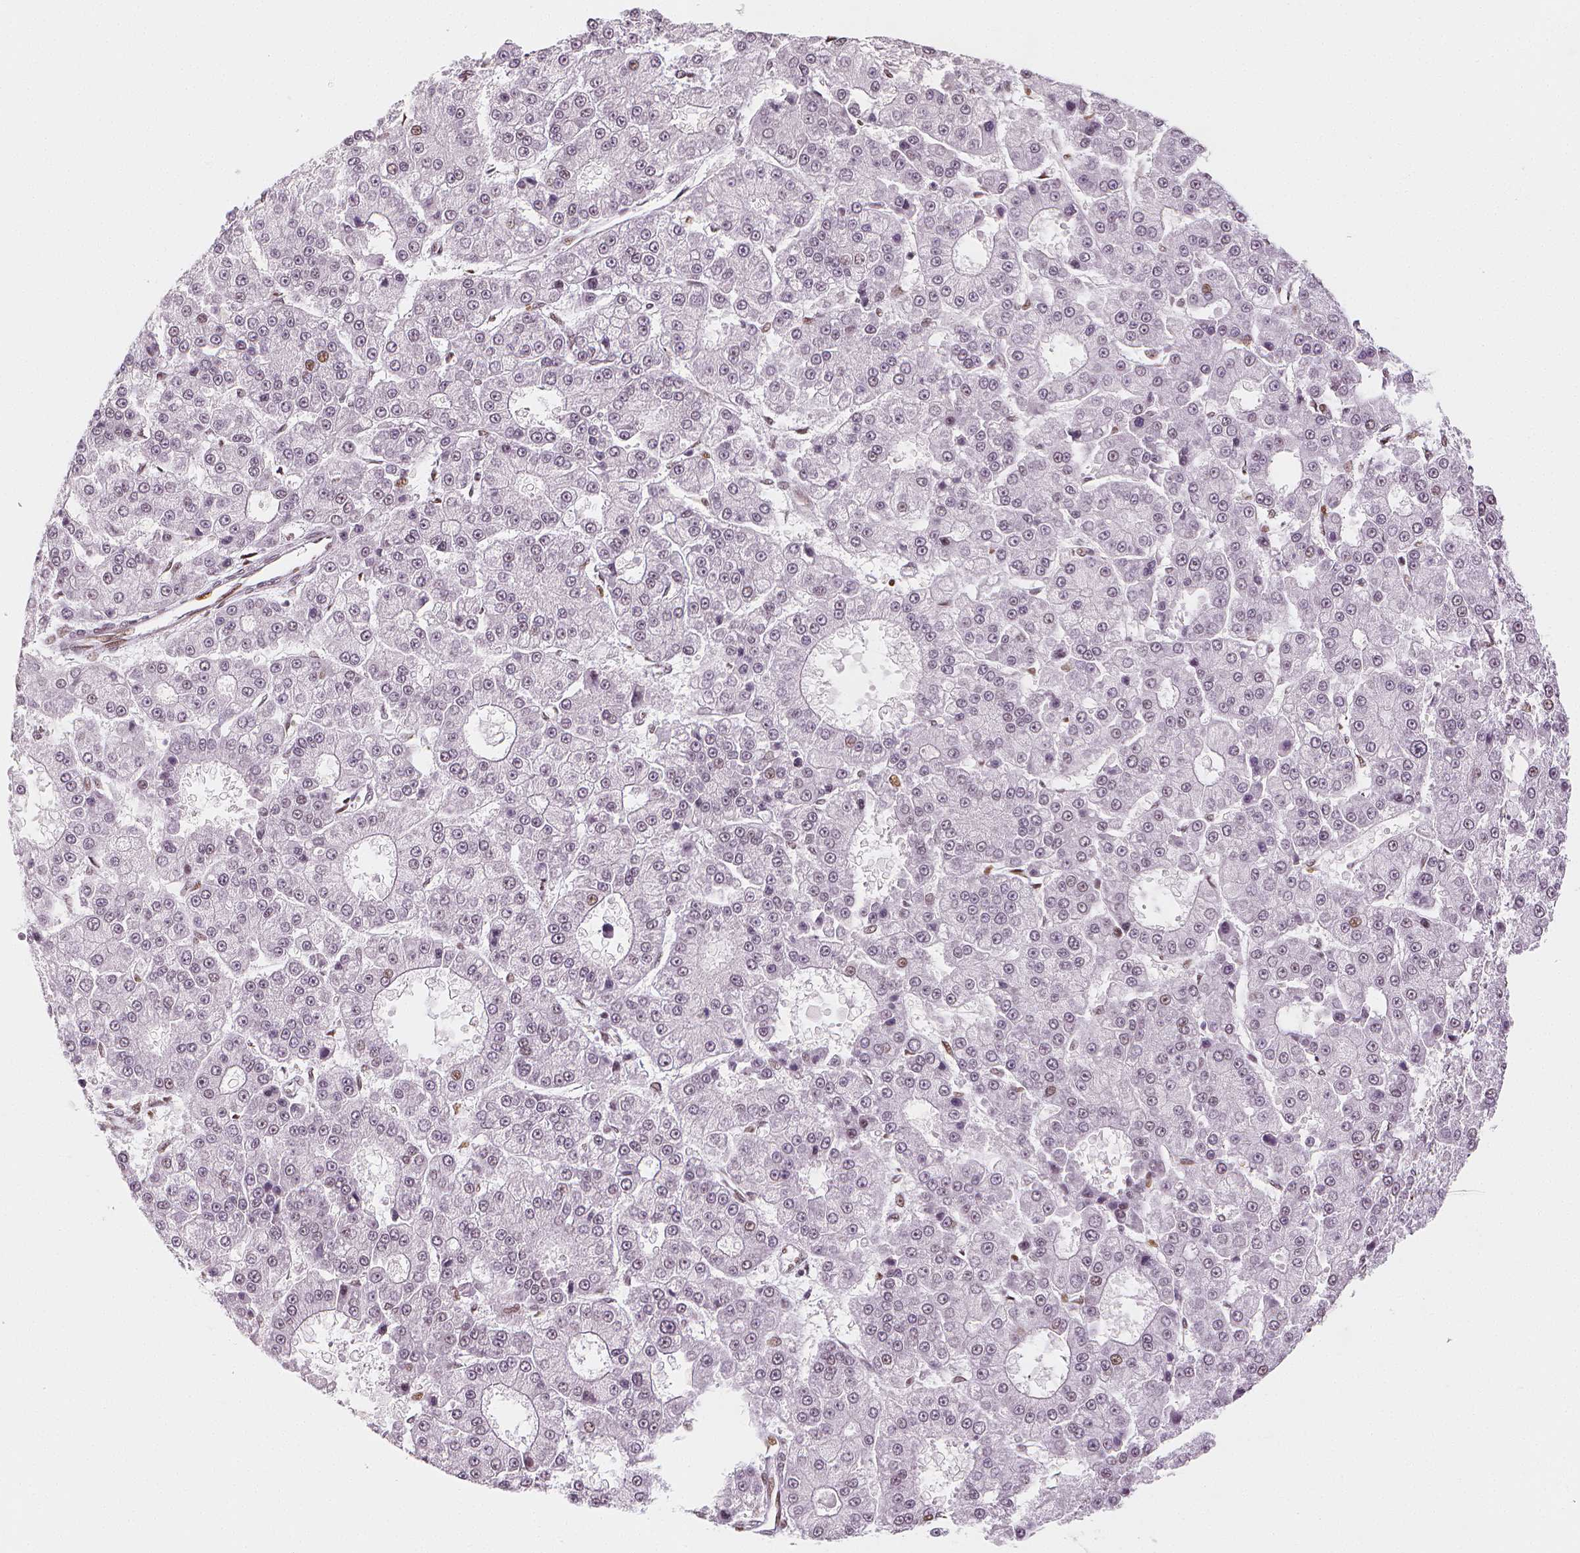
{"staining": {"intensity": "negative", "quantity": "none", "location": "none"}, "tissue": "liver cancer", "cell_type": "Tumor cells", "image_type": "cancer", "snomed": [{"axis": "morphology", "description": "Carcinoma, Hepatocellular, NOS"}, {"axis": "topography", "description": "Liver"}], "caption": "Tumor cells are negative for protein expression in human hepatocellular carcinoma (liver).", "gene": "KDM5B", "patient": {"sex": "male", "age": 70}}